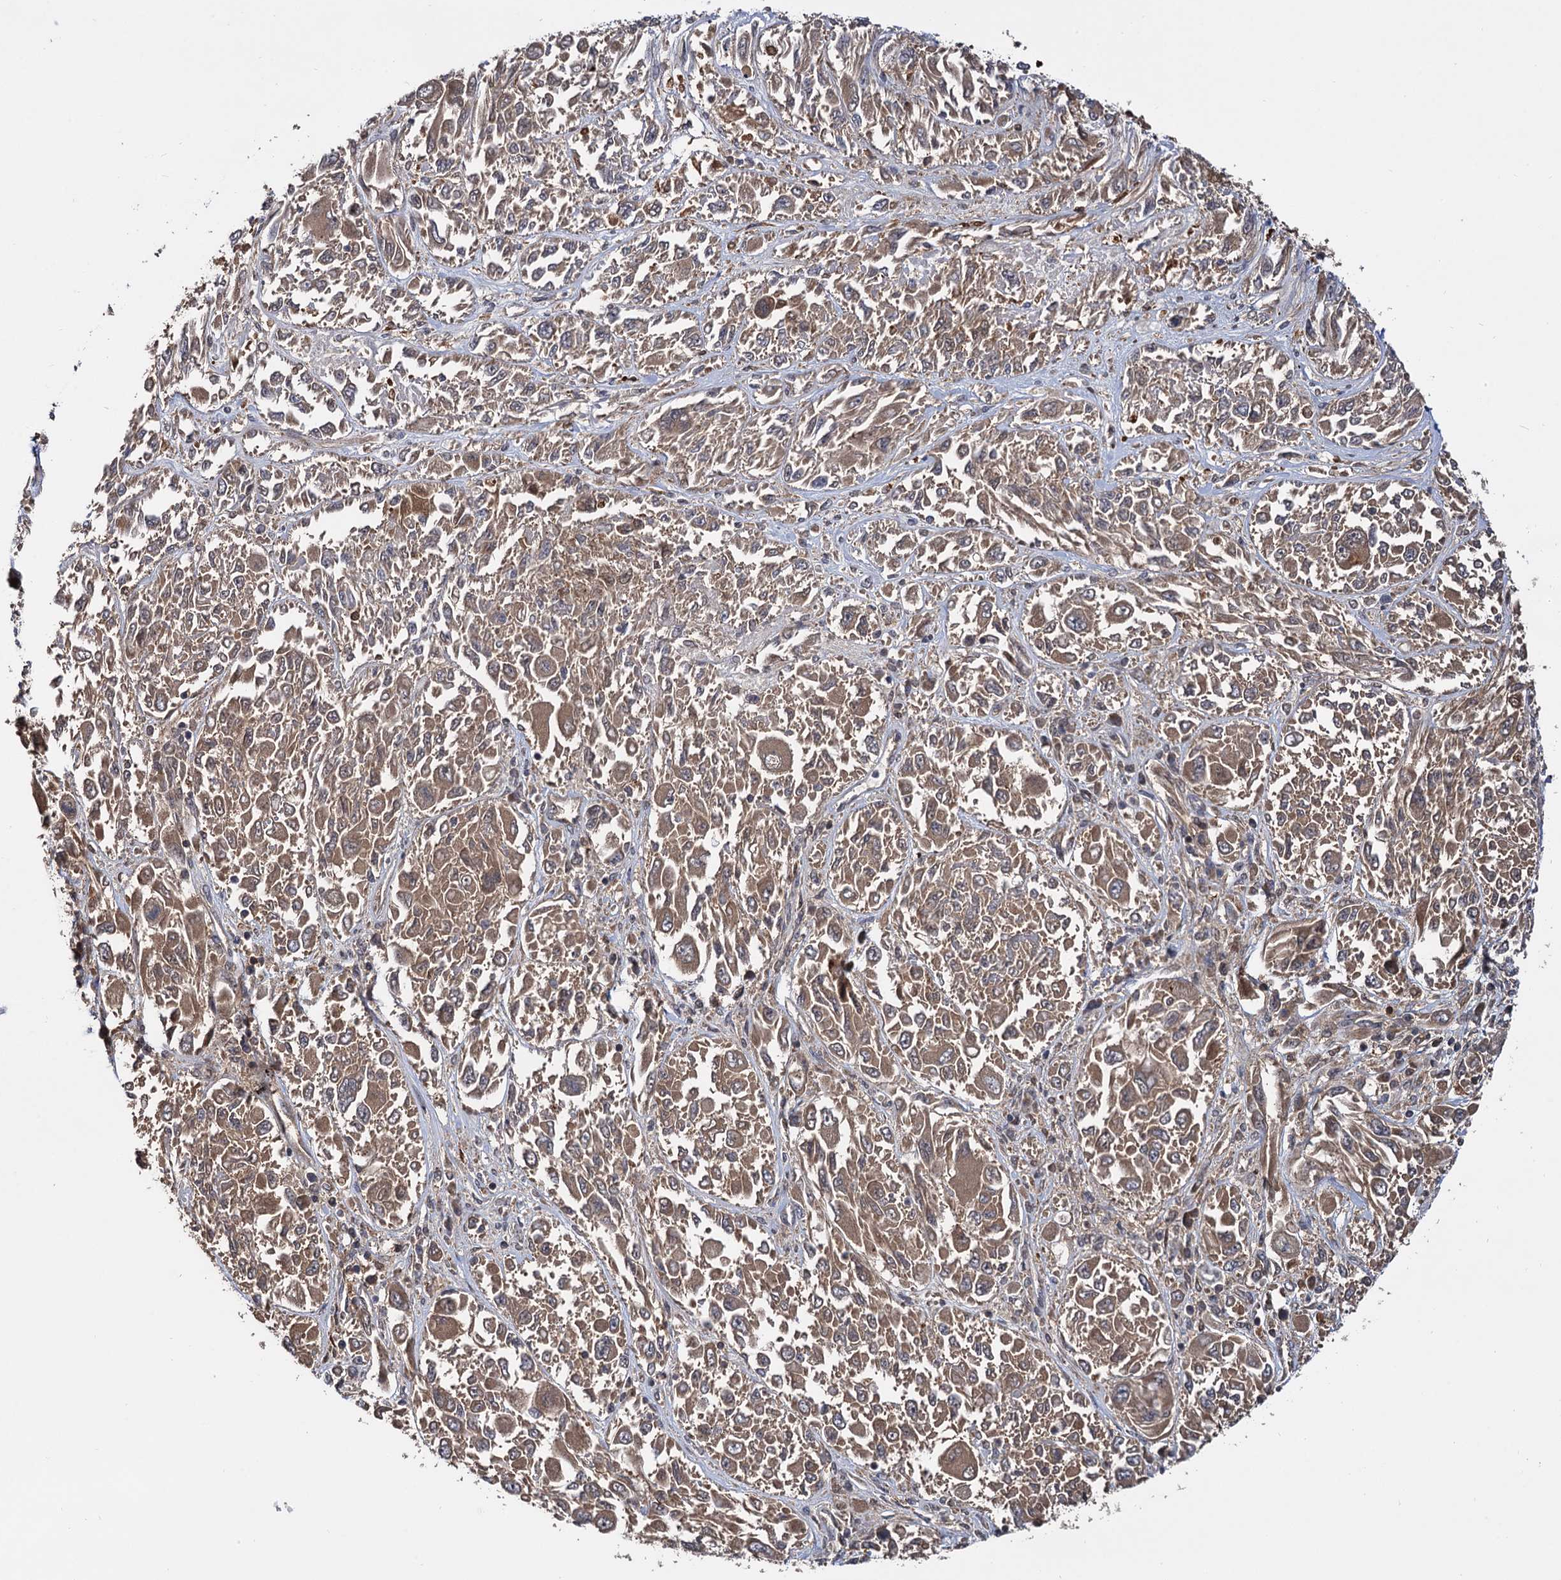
{"staining": {"intensity": "weak", "quantity": ">75%", "location": "cytoplasmic/membranous"}, "tissue": "melanoma", "cell_type": "Tumor cells", "image_type": "cancer", "snomed": [{"axis": "morphology", "description": "Malignant melanoma, NOS"}, {"axis": "topography", "description": "Skin"}], "caption": "Protein staining by immunohistochemistry (IHC) demonstrates weak cytoplasmic/membranous expression in approximately >75% of tumor cells in malignant melanoma. The protein is shown in brown color, while the nuclei are stained blue.", "gene": "SELENOP", "patient": {"sex": "female", "age": 91}}